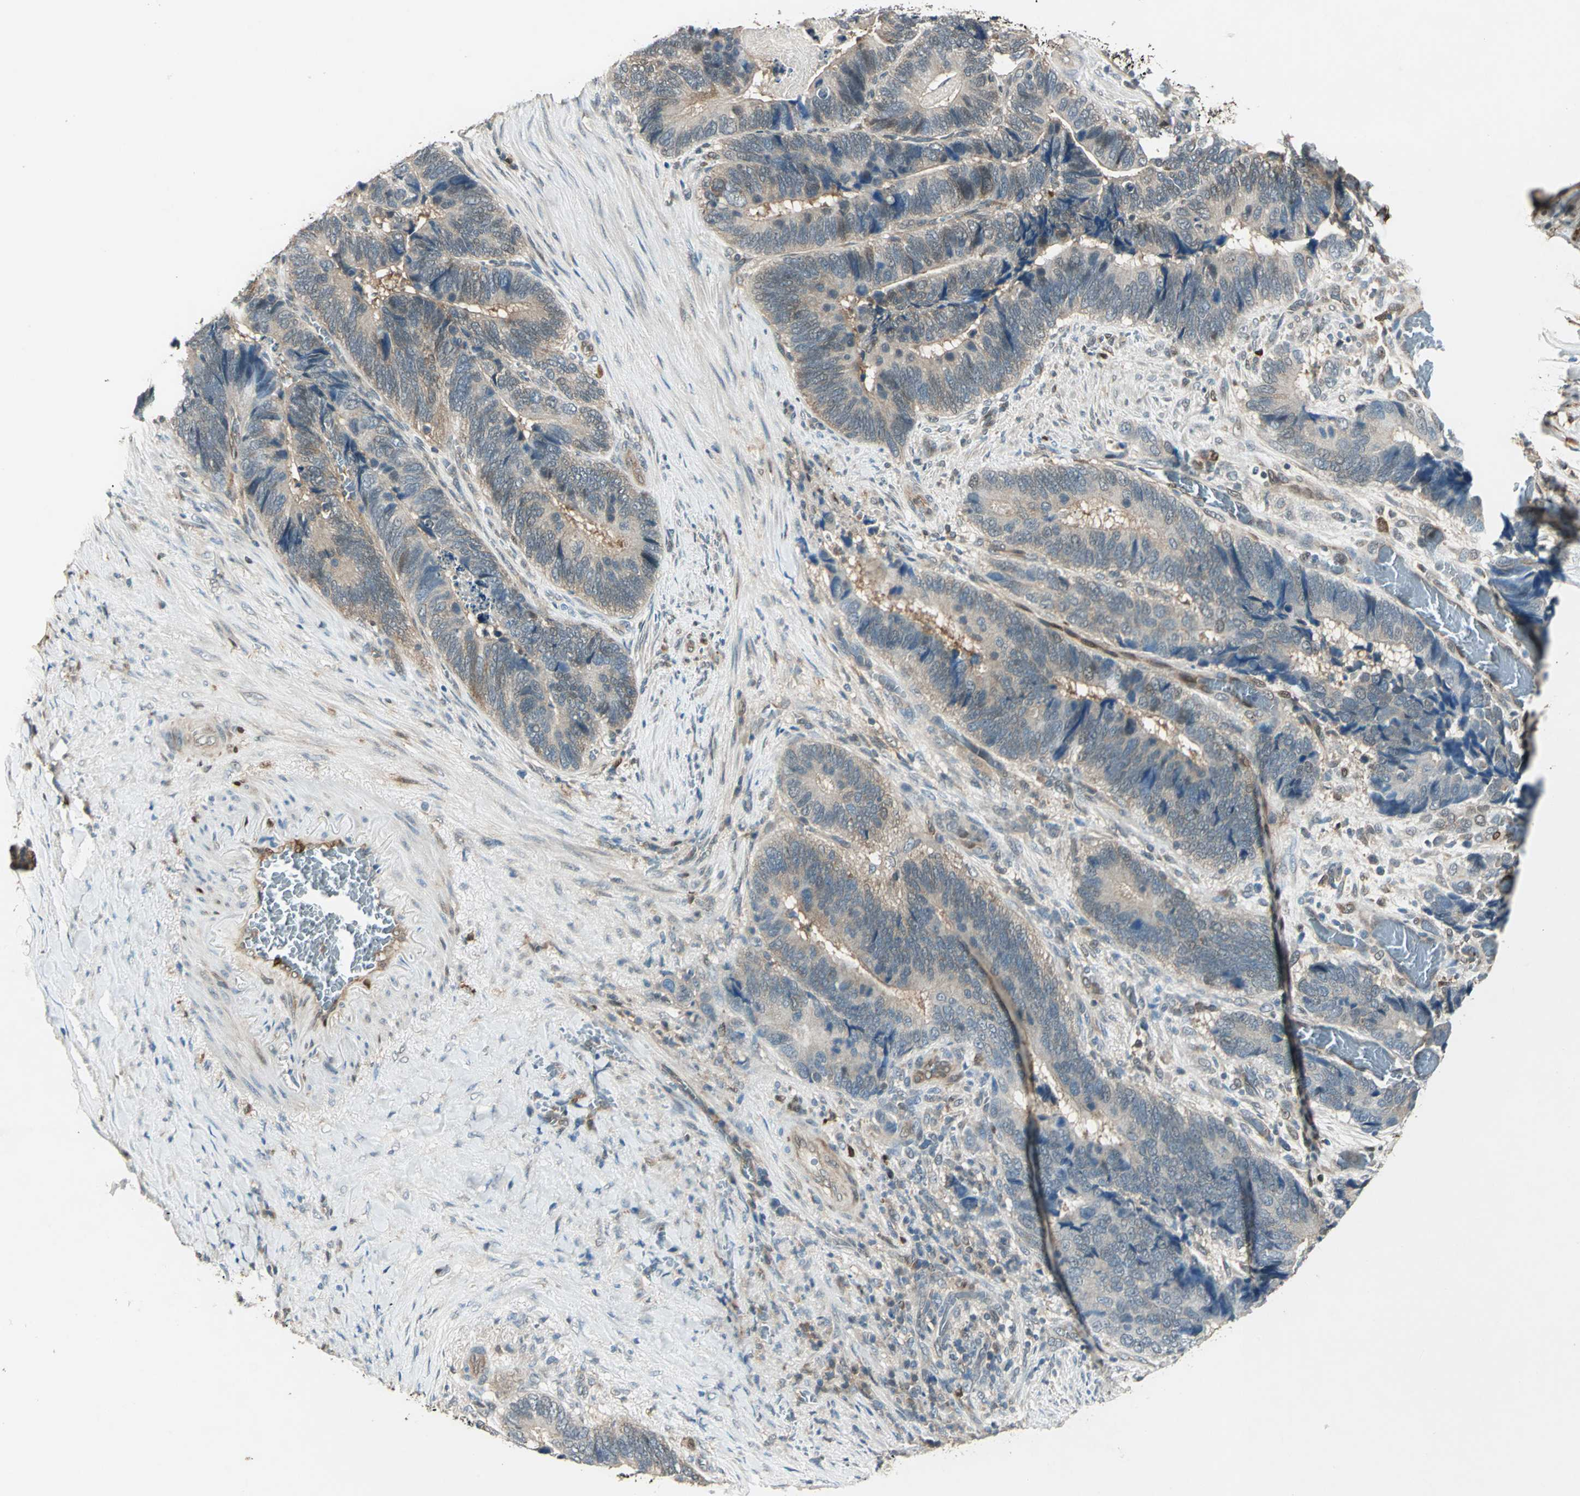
{"staining": {"intensity": "weak", "quantity": ">75%", "location": "cytoplasmic/membranous"}, "tissue": "colorectal cancer", "cell_type": "Tumor cells", "image_type": "cancer", "snomed": [{"axis": "morphology", "description": "Adenocarcinoma, NOS"}, {"axis": "topography", "description": "Colon"}], "caption": "Immunohistochemistry of colorectal cancer shows low levels of weak cytoplasmic/membranous staining in about >75% of tumor cells.", "gene": "RRM2B", "patient": {"sex": "male", "age": 72}}